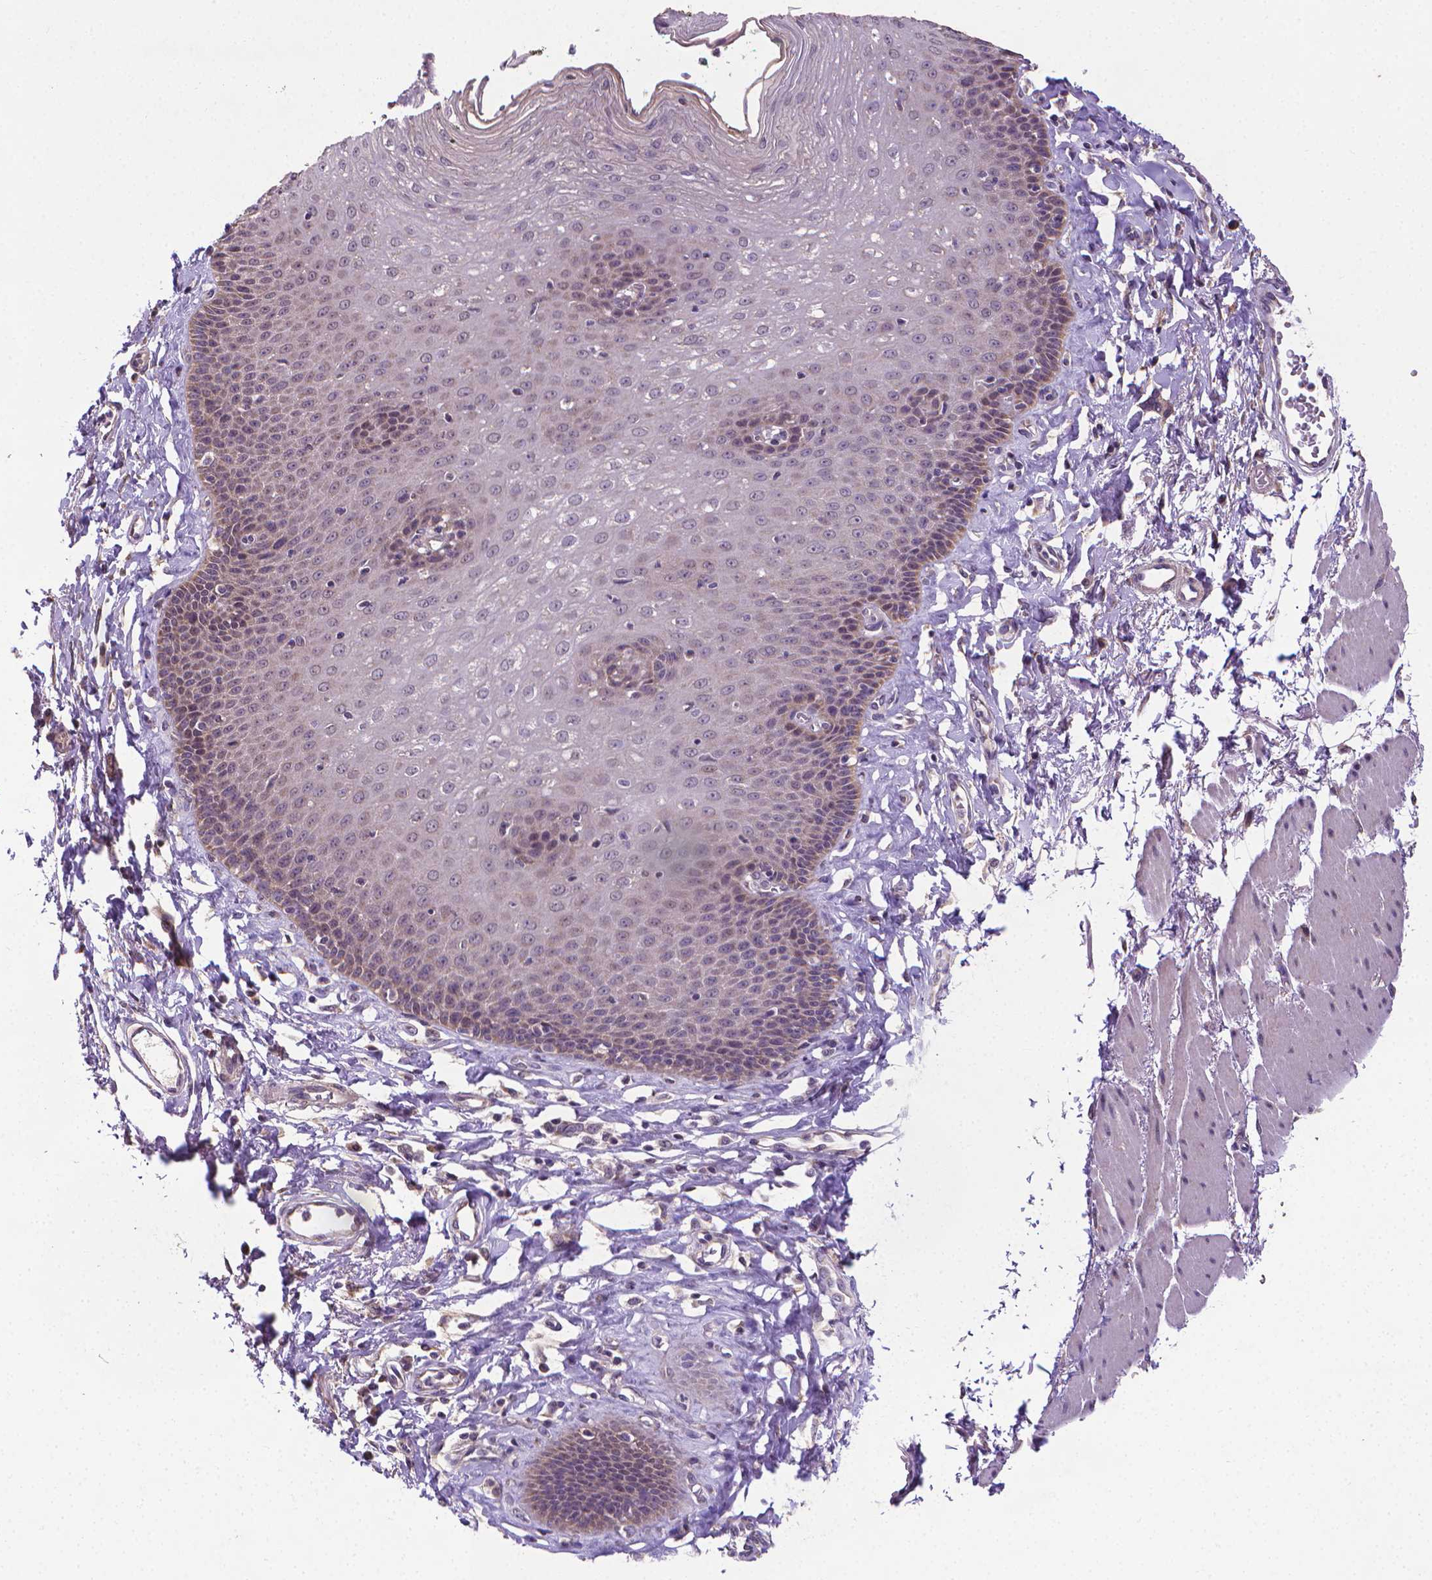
{"staining": {"intensity": "weak", "quantity": "<25%", "location": "cytoplasmic/membranous"}, "tissue": "esophagus", "cell_type": "Squamous epithelial cells", "image_type": "normal", "snomed": [{"axis": "morphology", "description": "Normal tissue, NOS"}, {"axis": "topography", "description": "Esophagus"}], "caption": "This is an IHC histopathology image of unremarkable esophagus. There is no positivity in squamous epithelial cells.", "gene": "GPR63", "patient": {"sex": "female", "age": 81}}